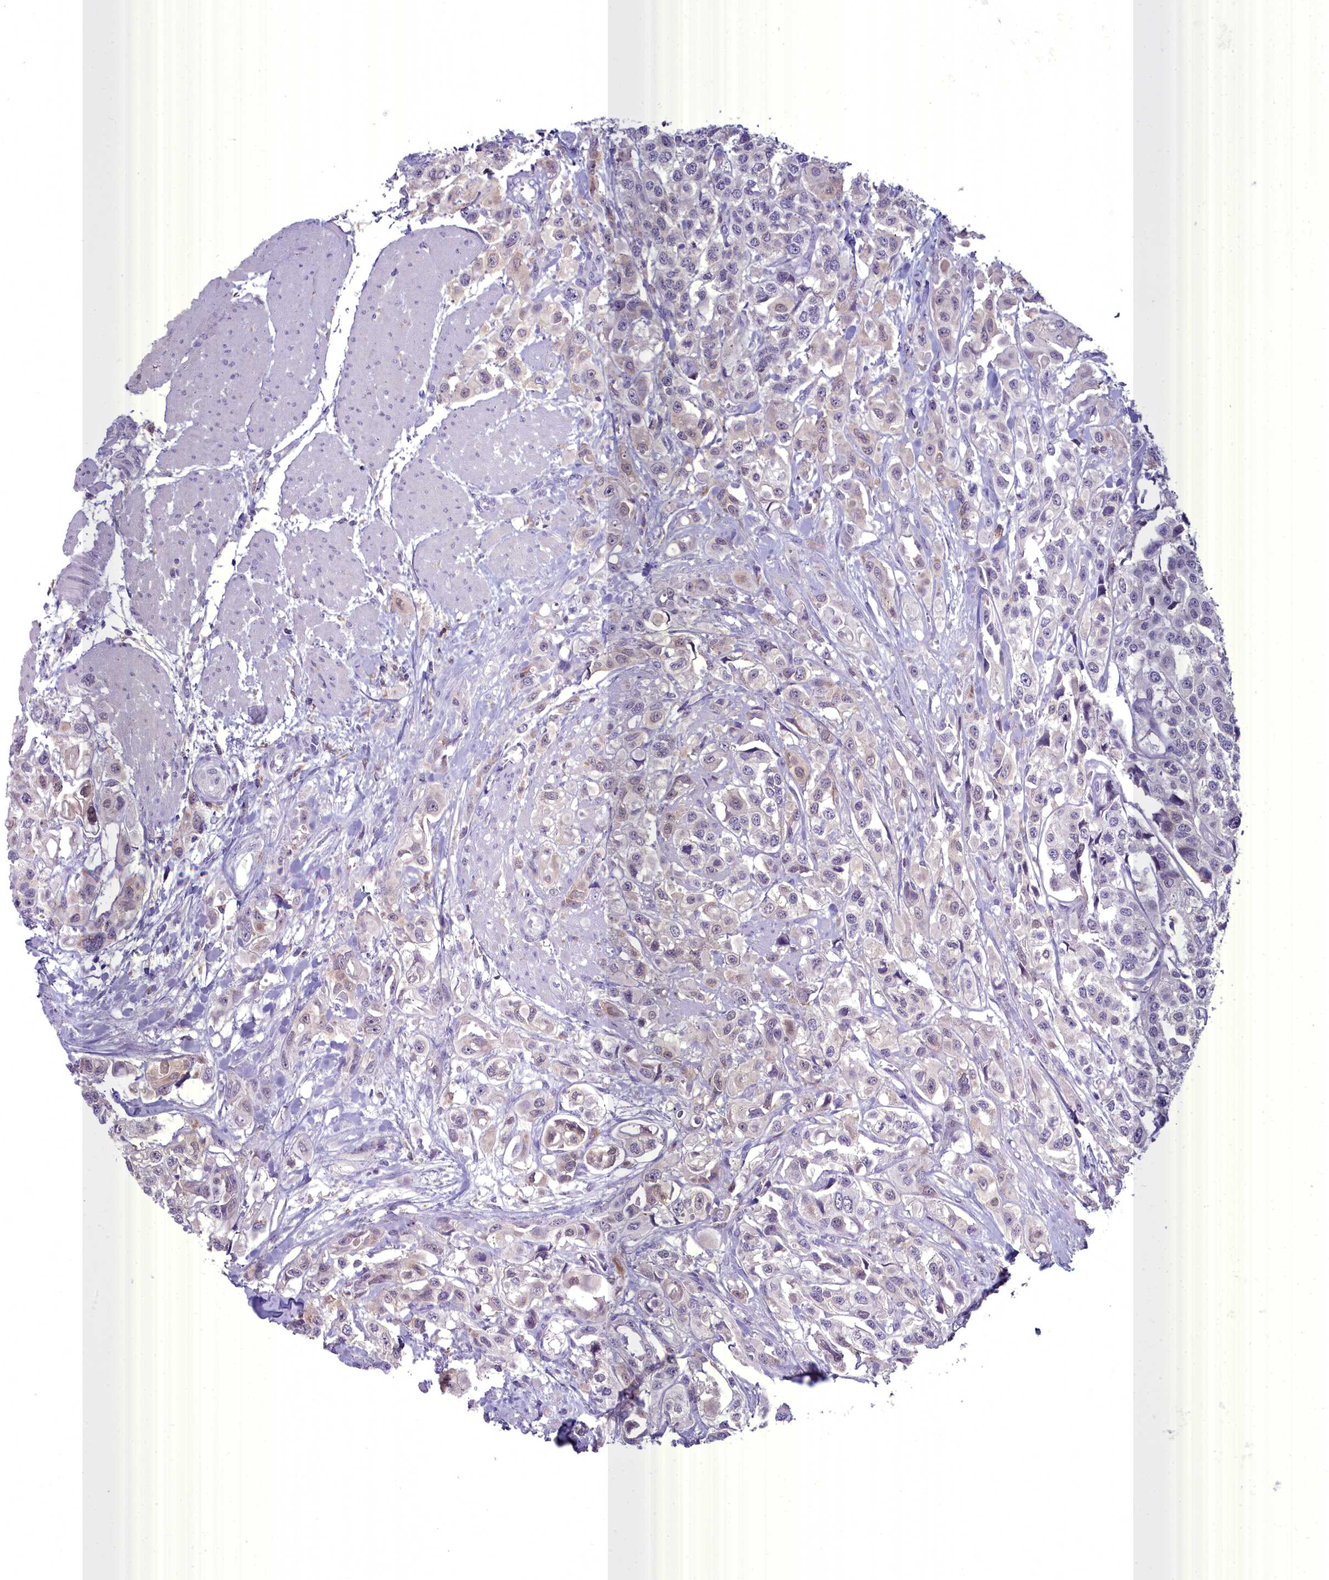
{"staining": {"intensity": "weak", "quantity": "<25%", "location": "cytoplasmic/membranous"}, "tissue": "urothelial cancer", "cell_type": "Tumor cells", "image_type": "cancer", "snomed": [{"axis": "morphology", "description": "Urothelial carcinoma, High grade"}, {"axis": "topography", "description": "Urinary bladder"}], "caption": "Immunohistochemistry (IHC) image of urothelial cancer stained for a protein (brown), which displays no staining in tumor cells.", "gene": "BLNK", "patient": {"sex": "male", "age": 67}}